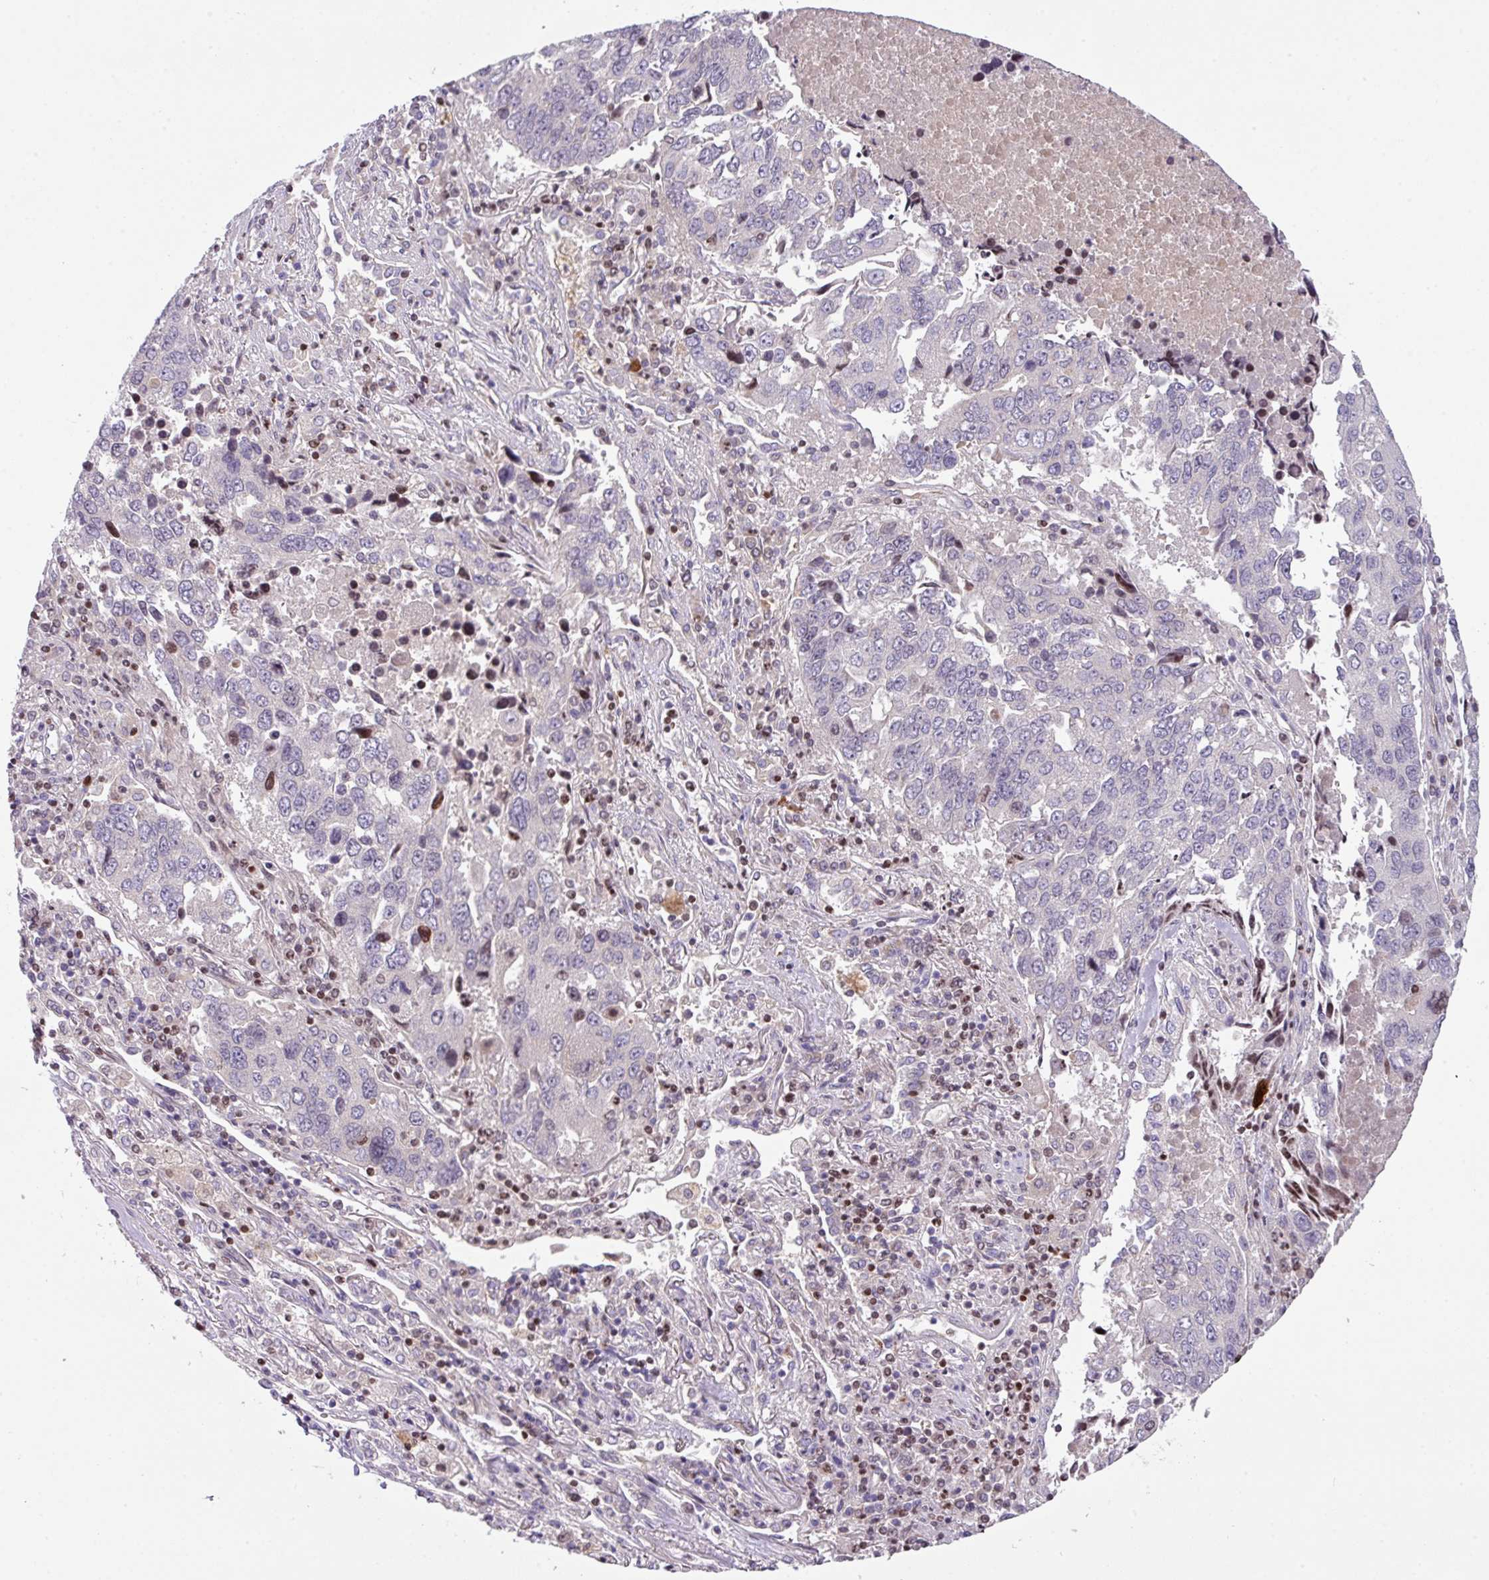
{"staining": {"intensity": "negative", "quantity": "none", "location": "none"}, "tissue": "lung cancer", "cell_type": "Tumor cells", "image_type": "cancer", "snomed": [{"axis": "morphology", "description": "Squamous cell carcinoma, NOS"}, {"axis": "topography", "description": "Lung"}], "caption": "Histopathology image shows no protein positivity in tumor cells of lung cancer (squamous cell carcinoma) tissue.", "gene": "ZNF394", "patient": {"sex": "female", "age": 66}}